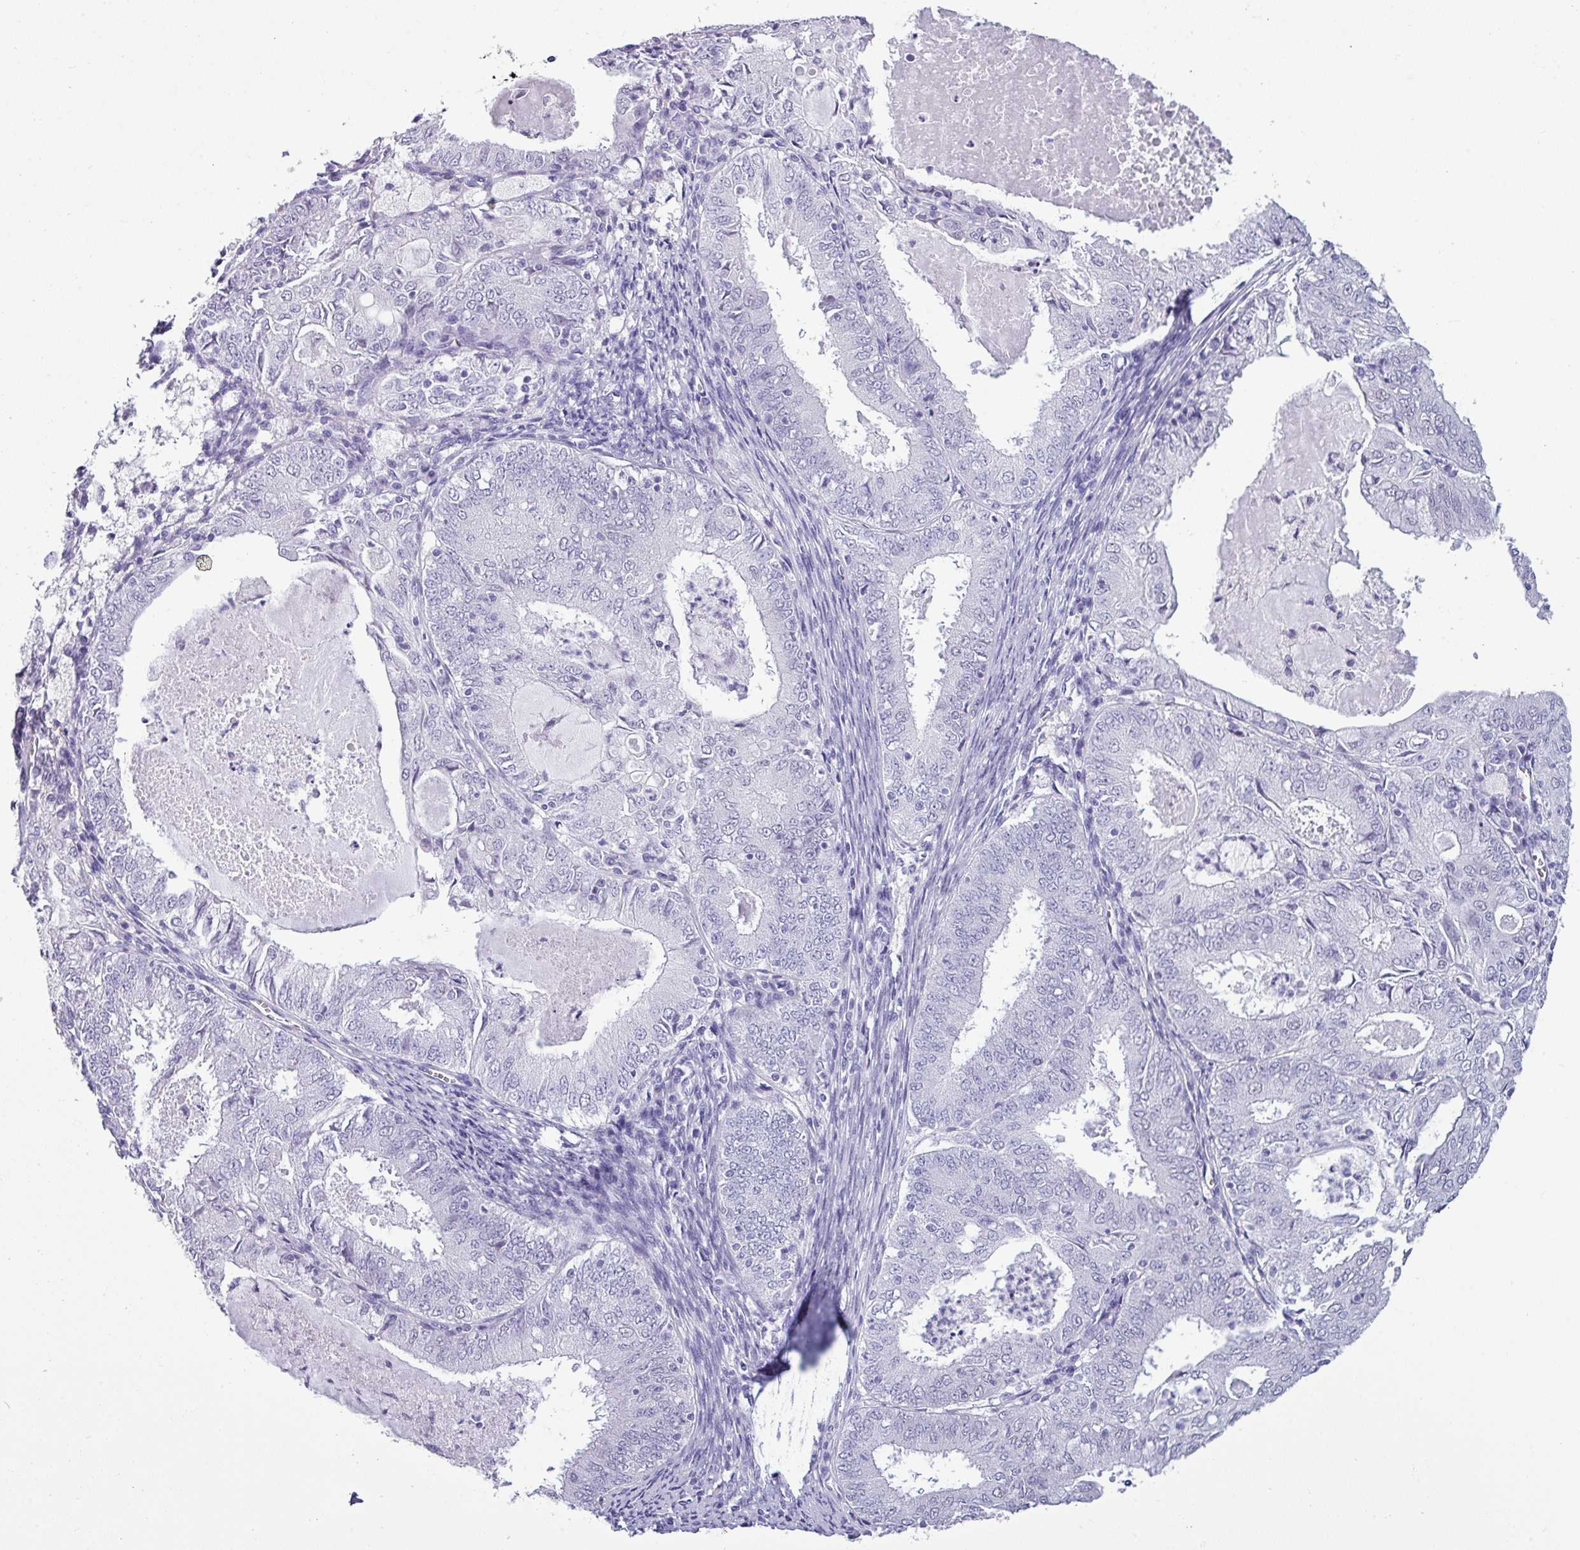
{"staining": {"intensity": "negative", "quantity": "none", "location": "none"}, "tissue": "endometrial cancer", "cell_type": "Tumor cells", "image_type": "cancer", "snomed": [{"axis": "morphology", "description": "Adenocarcinoma, NOS"}, {"axis": "topography", "description": "Endometrium"}], "caption": "Adenocarcinoma (endometrial) was stained to show a protein in brown. There is no significant staining in tumor cells. Brightfield microscopy of immunohistochemistry stained with DAB (3,3'-diaminobenzidine) (brown) and hematoxylin (blue), captured at high magnification.", "gene": "SRGAP1", "patient": {"sex": "female", "age": 57}}